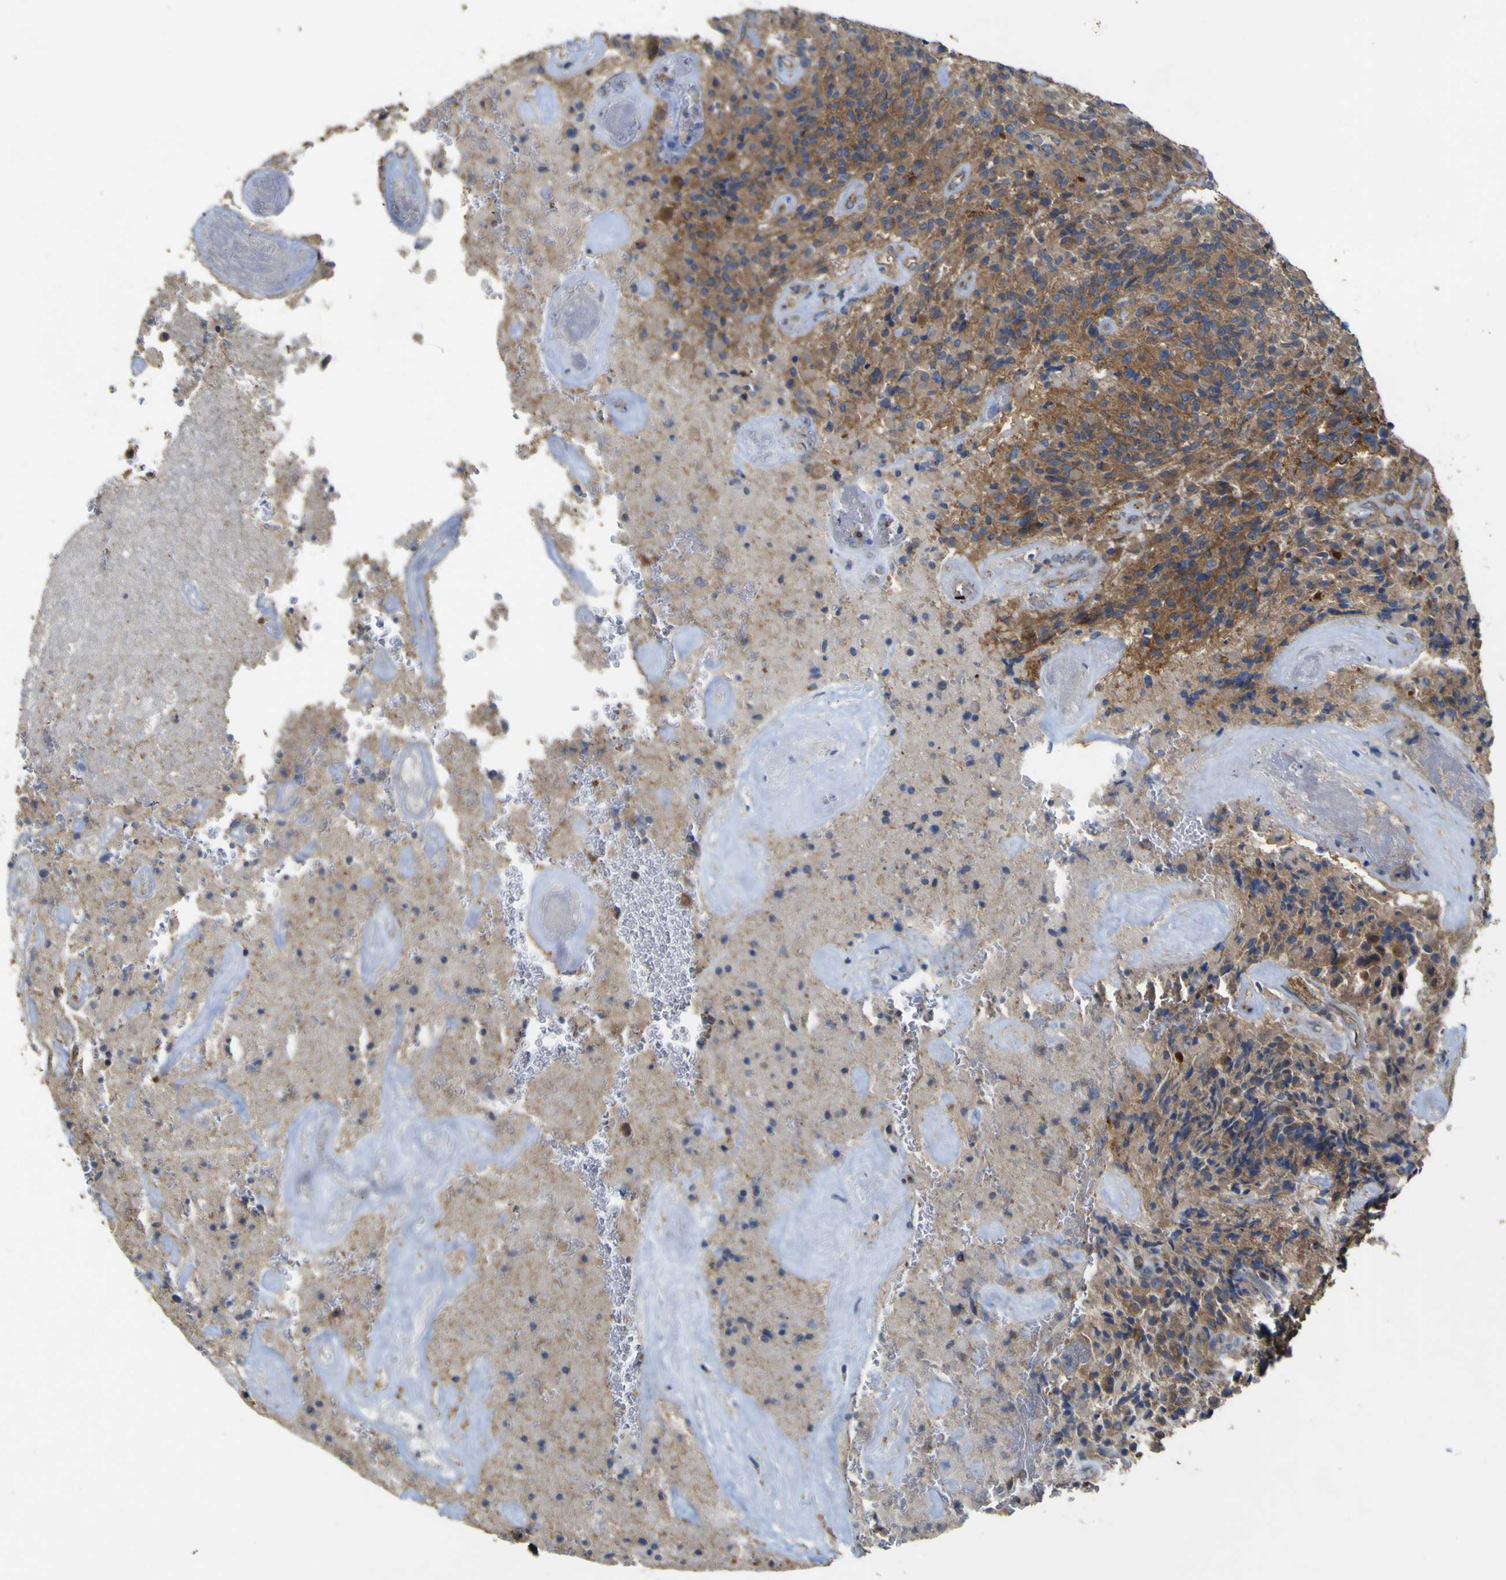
{"staining": {"intensity": "moderate", "quantity": ">75%", "location": "cytoplasmic/membranous"}, "tissue": "glioma", "cell_type": "Tumor cells", "image_type": "cancer", "snomed": [{"axis": "morphology", "description": "Glioma, malignant, Low grade"}, {"axis": "topography", "description": "Brain"}], "caption": "IHC of low-grade glioma (malignant) demonstrates medium levels of moderate cytoplasmic/membranous staining in approximately >75% of tumor cells.", "gene": "TNFSF15", "patient": {"sex": "female", "age": 15}}